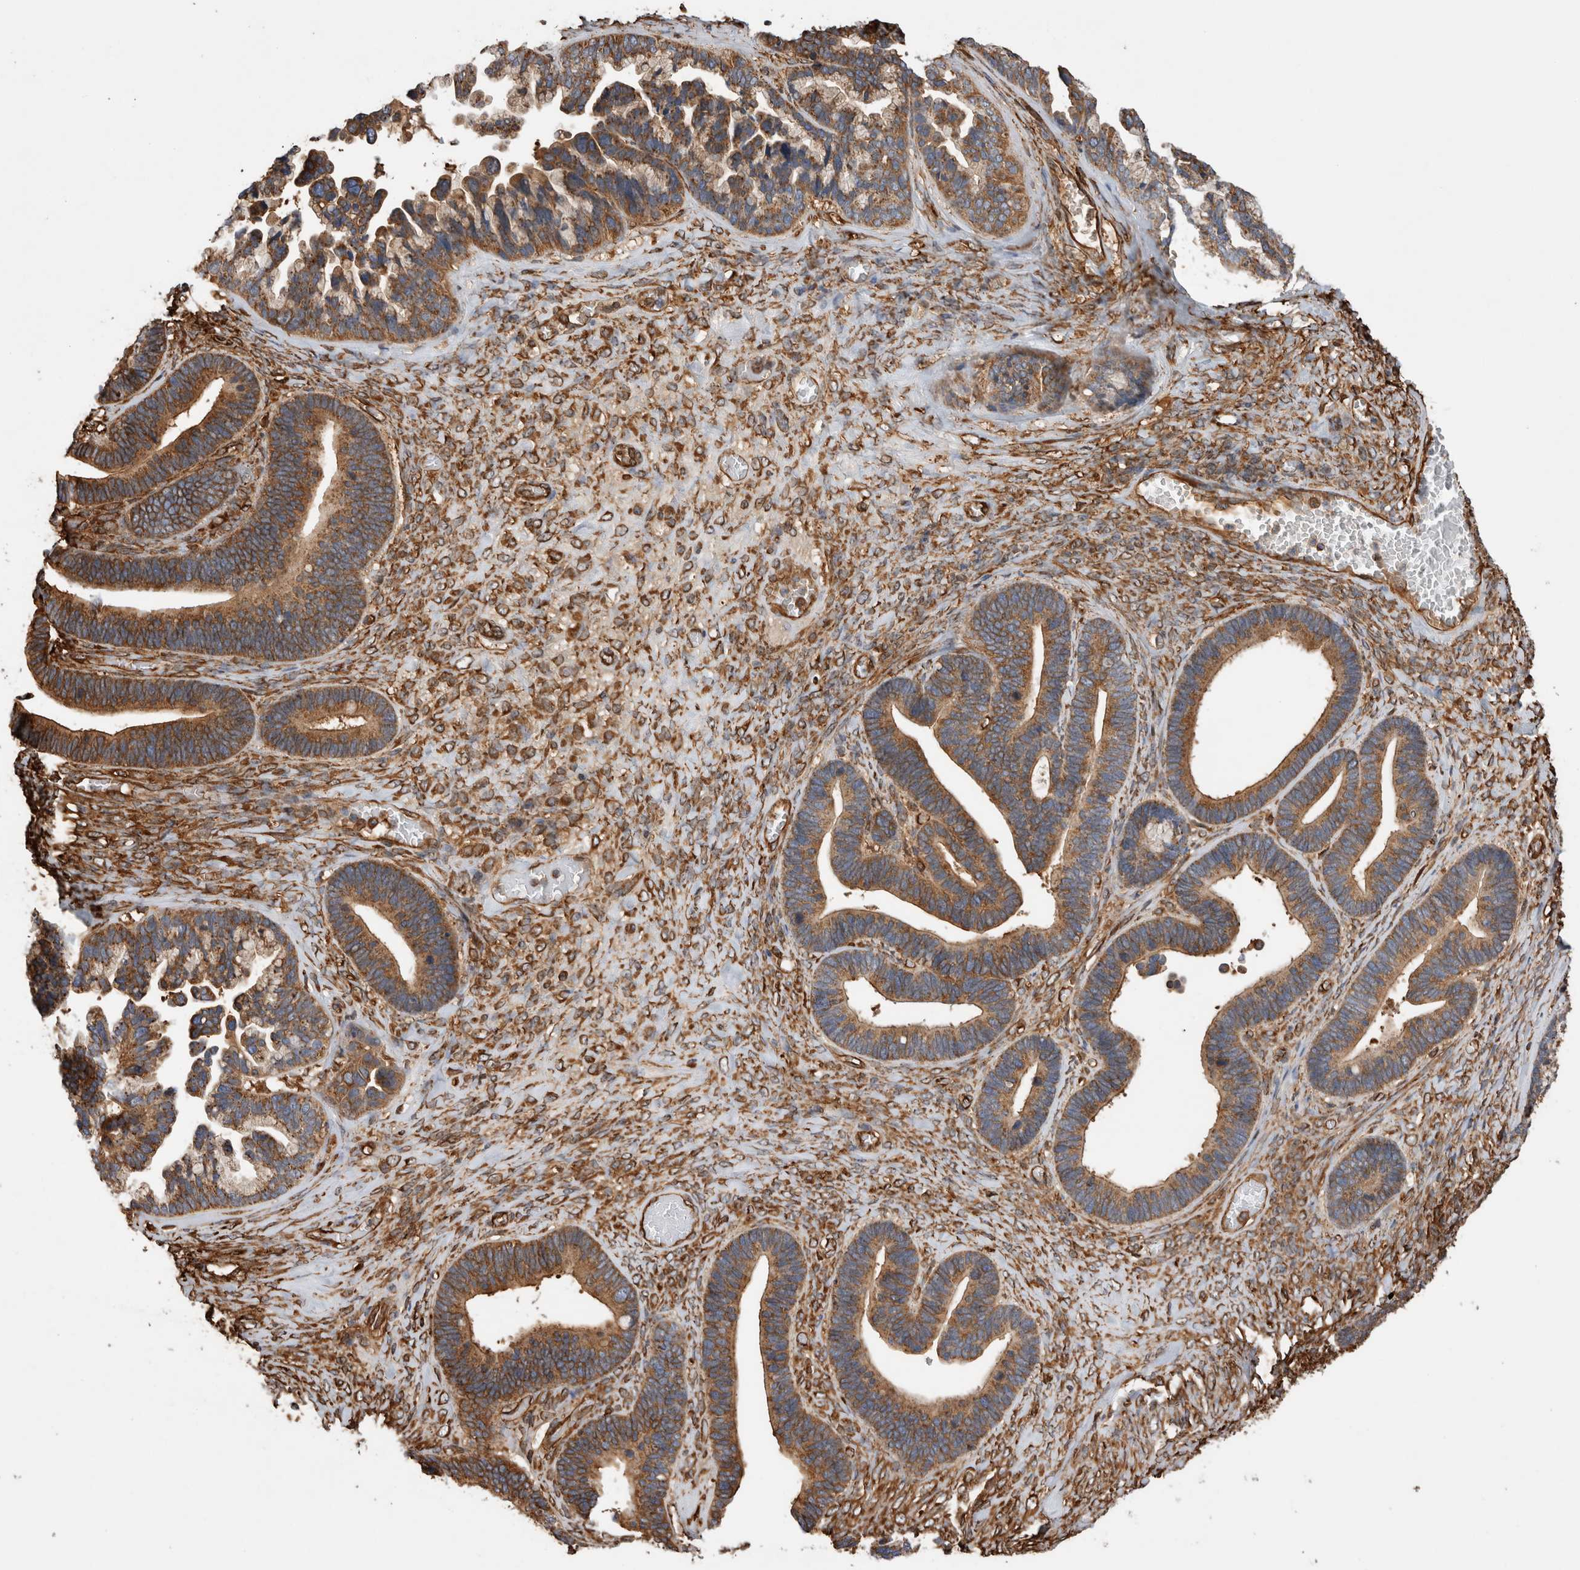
{"staining": {"intensity": "moderate", "quantity": ">75%", "location": "cytoplasmic/membranous"}, "tissue": "ovarian cancer", "cell_type": "Tumor cells", "image_type": "cancer", "snomed": [{"axis": "morphology", "description": "Cystadenocarcinoma, serous, NOS"}, {"axis": "topography", "description": "Ovary"}], "caption": "DAB (3,3'-diaminobenzidine) immunohistochemical staining of serous cystadenocarcinoma (ovarian) displays moderate cytoplasmic/membranous protein staining in approximately >75% of tumor cells.", "gene": "ZNF397", "patient": {"sex": "female", "age": 56}}